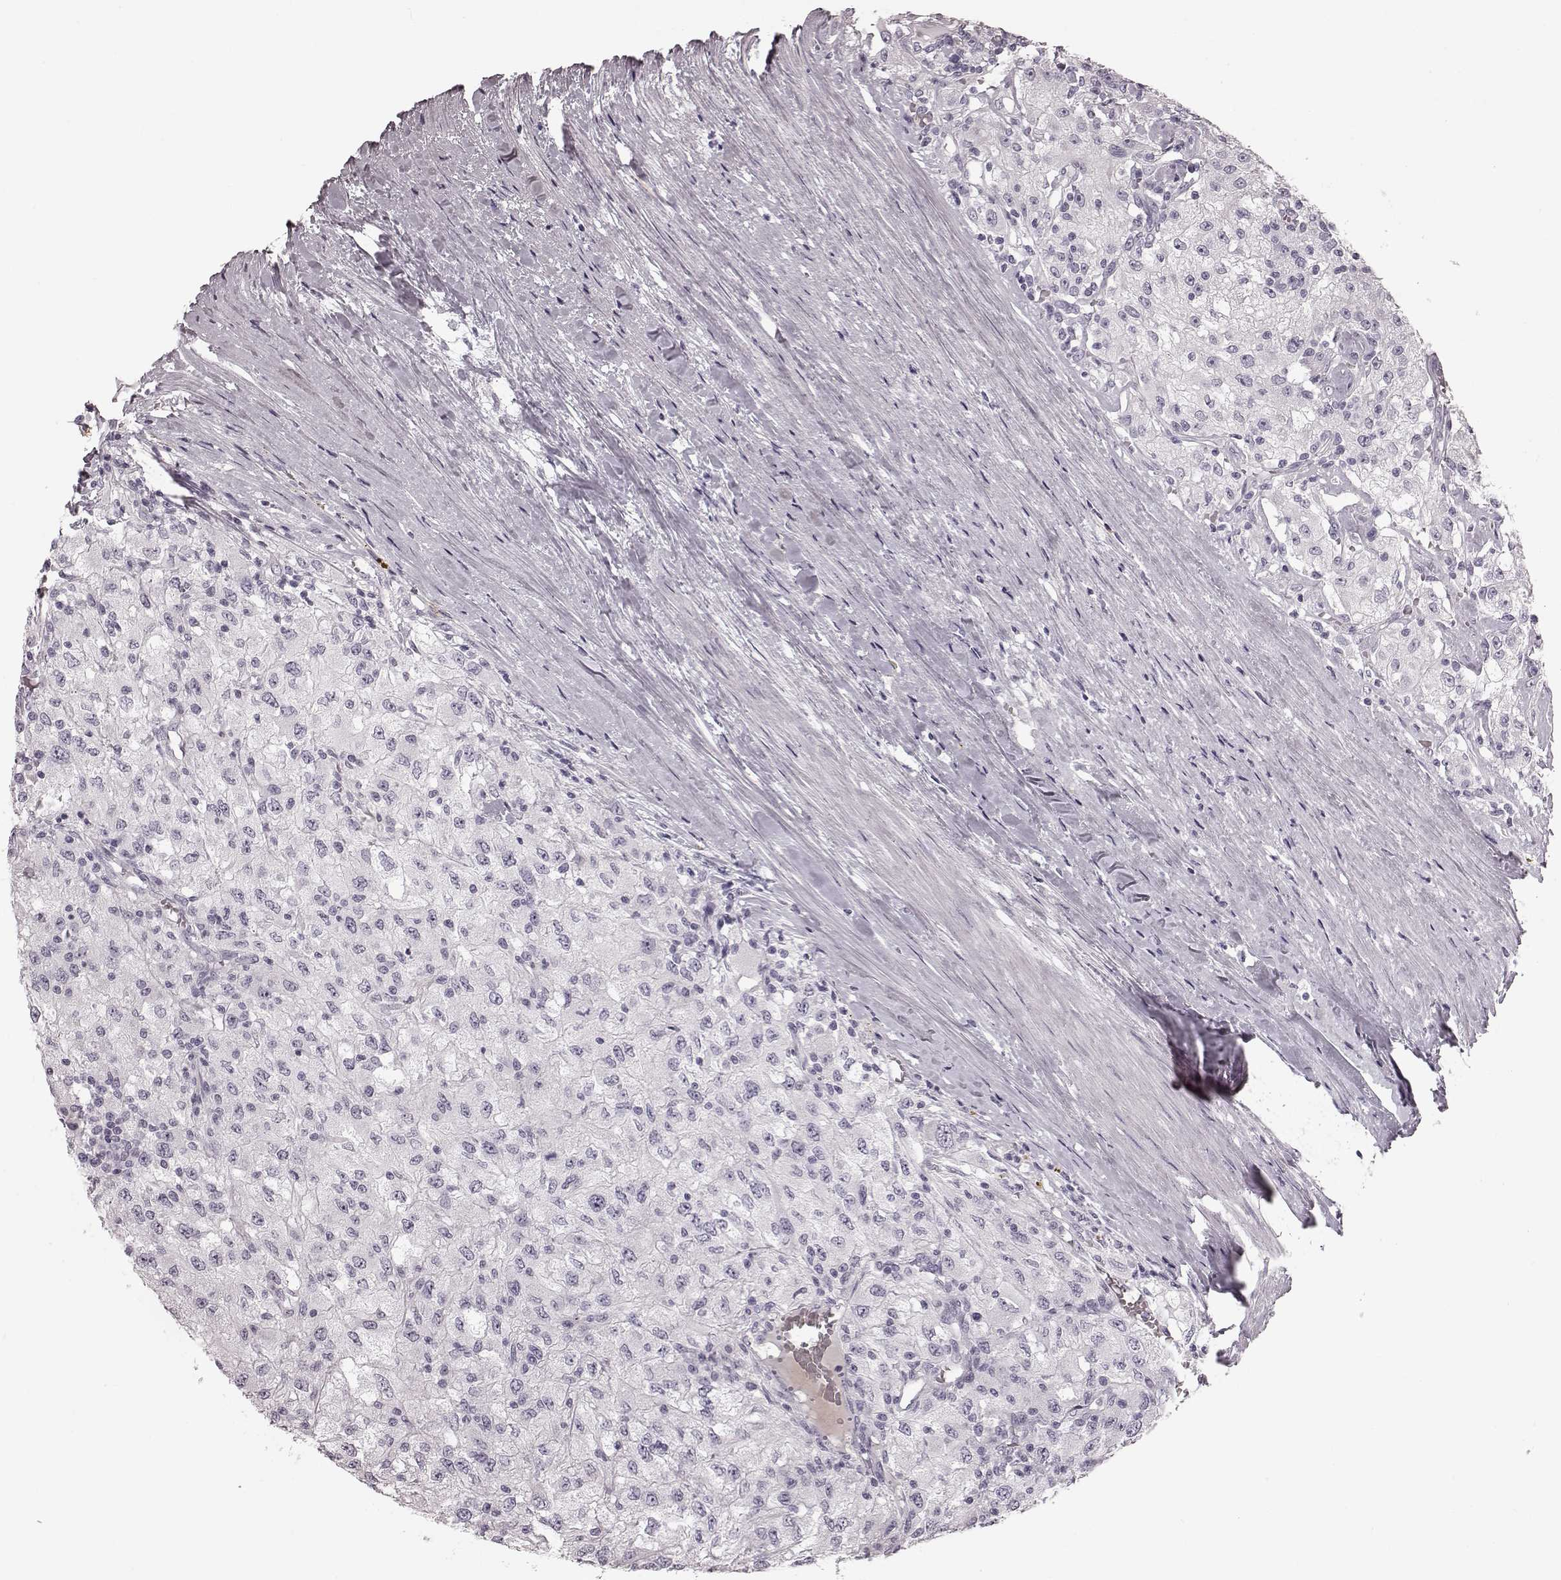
{"staining": {"intensity": "negative", "quantity": "none", "location": "none"}, "tissue": "renal cancer", "cell_type": "Tumor cells", "image_type": "cancer", "snomed": [{"axis": "morphology", "description": "Adenocarcinoma, NOS"}, {"axis": "topography", "description": "Kidney"}], "caption": "Tumor cells show no significant staining in renal cancer.", "gene": "ZNF433", "patient": {"sex": "female", "age": 67}}